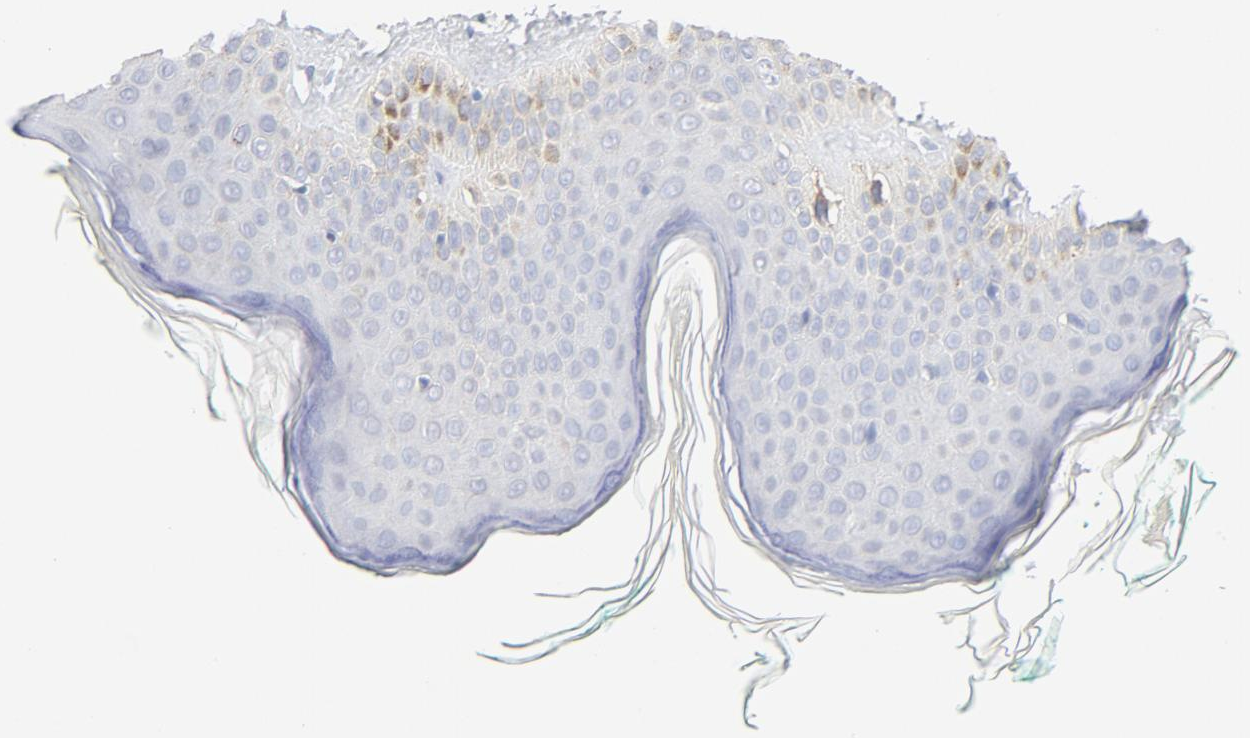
{"staining": {"intensity": "moderate", "quantity": "<25%", "location": "cytoplasmic/membranous"}, "tissue": "skin", "cell_type": "Fibroblasts", "image_type": "normal", "snomed": [{"axis": "morphology", "description": "Normal tissue, NOS"}, {"axis": "topography", "description": "Skin"}], "caption": "High-magnification brightfield microscopy of unremarkable skin stained with DAB (brown) and counterstained with hematoxylin (blue). fibroblasts exhibit moderate cytoplasmic/membranous expression is seen in approximately<25% of cells.", "gene": "MAGEB17", "patient": {"sex": "male", "age": 71}}